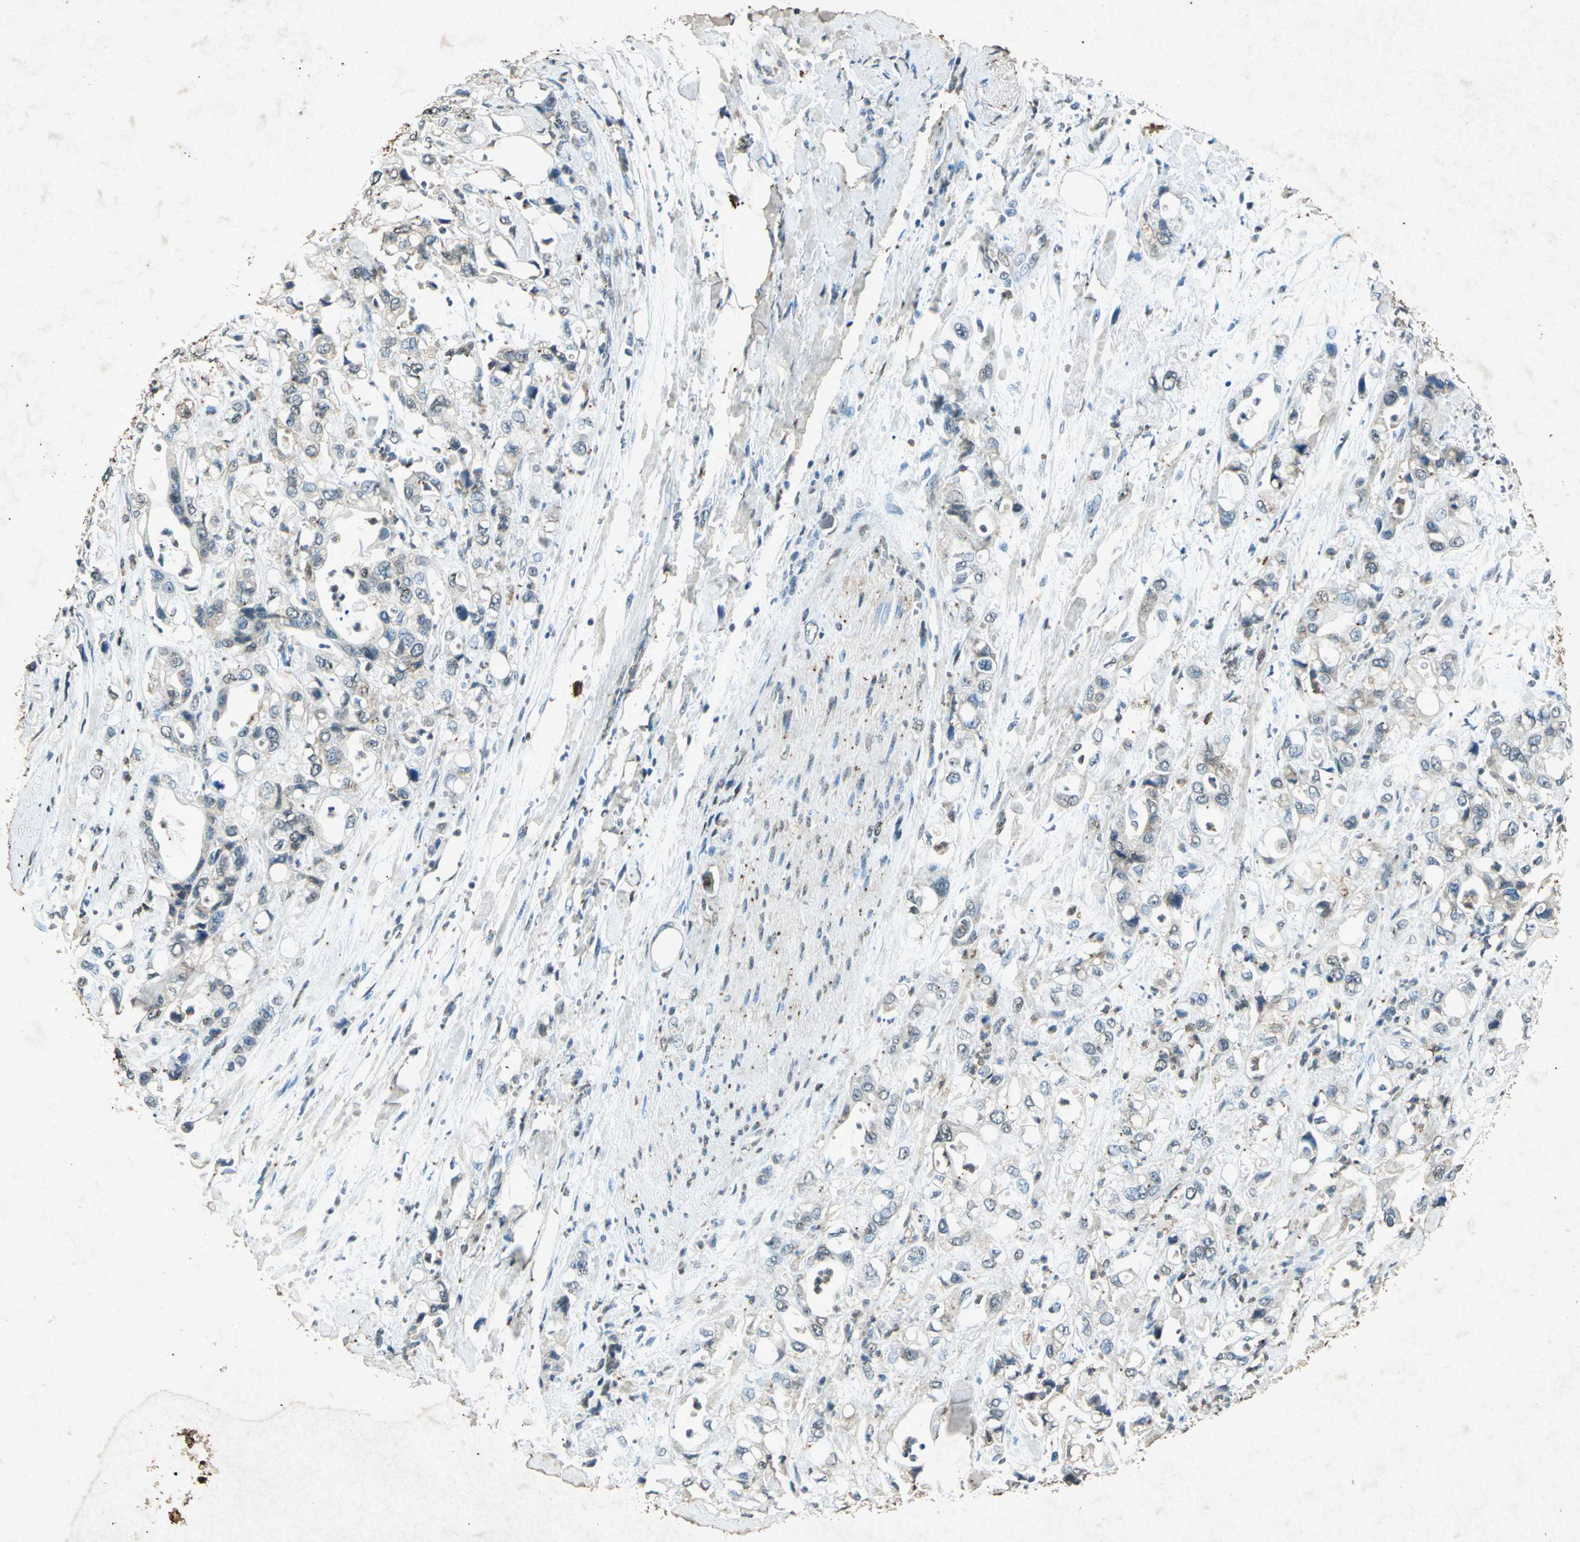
{"staining": {"intensity": "negative", "quantity": "none", "location": "none"}, "tissue": "pancreatic cancer", "cell_type": "Tumor cells", "image_type": "cancer", "snomed": [{"axis": "morphology", "description": "Adenocarcinoma, NOS"}, {"axis": "topography", "description": "Pancreas"}], "caption": "A histopathology image of human pancreatic adenocarcinoma is negative for staining in tumor cells.", "gene": "PSEN1", "patient": {"sex": "male", "age": 70}}